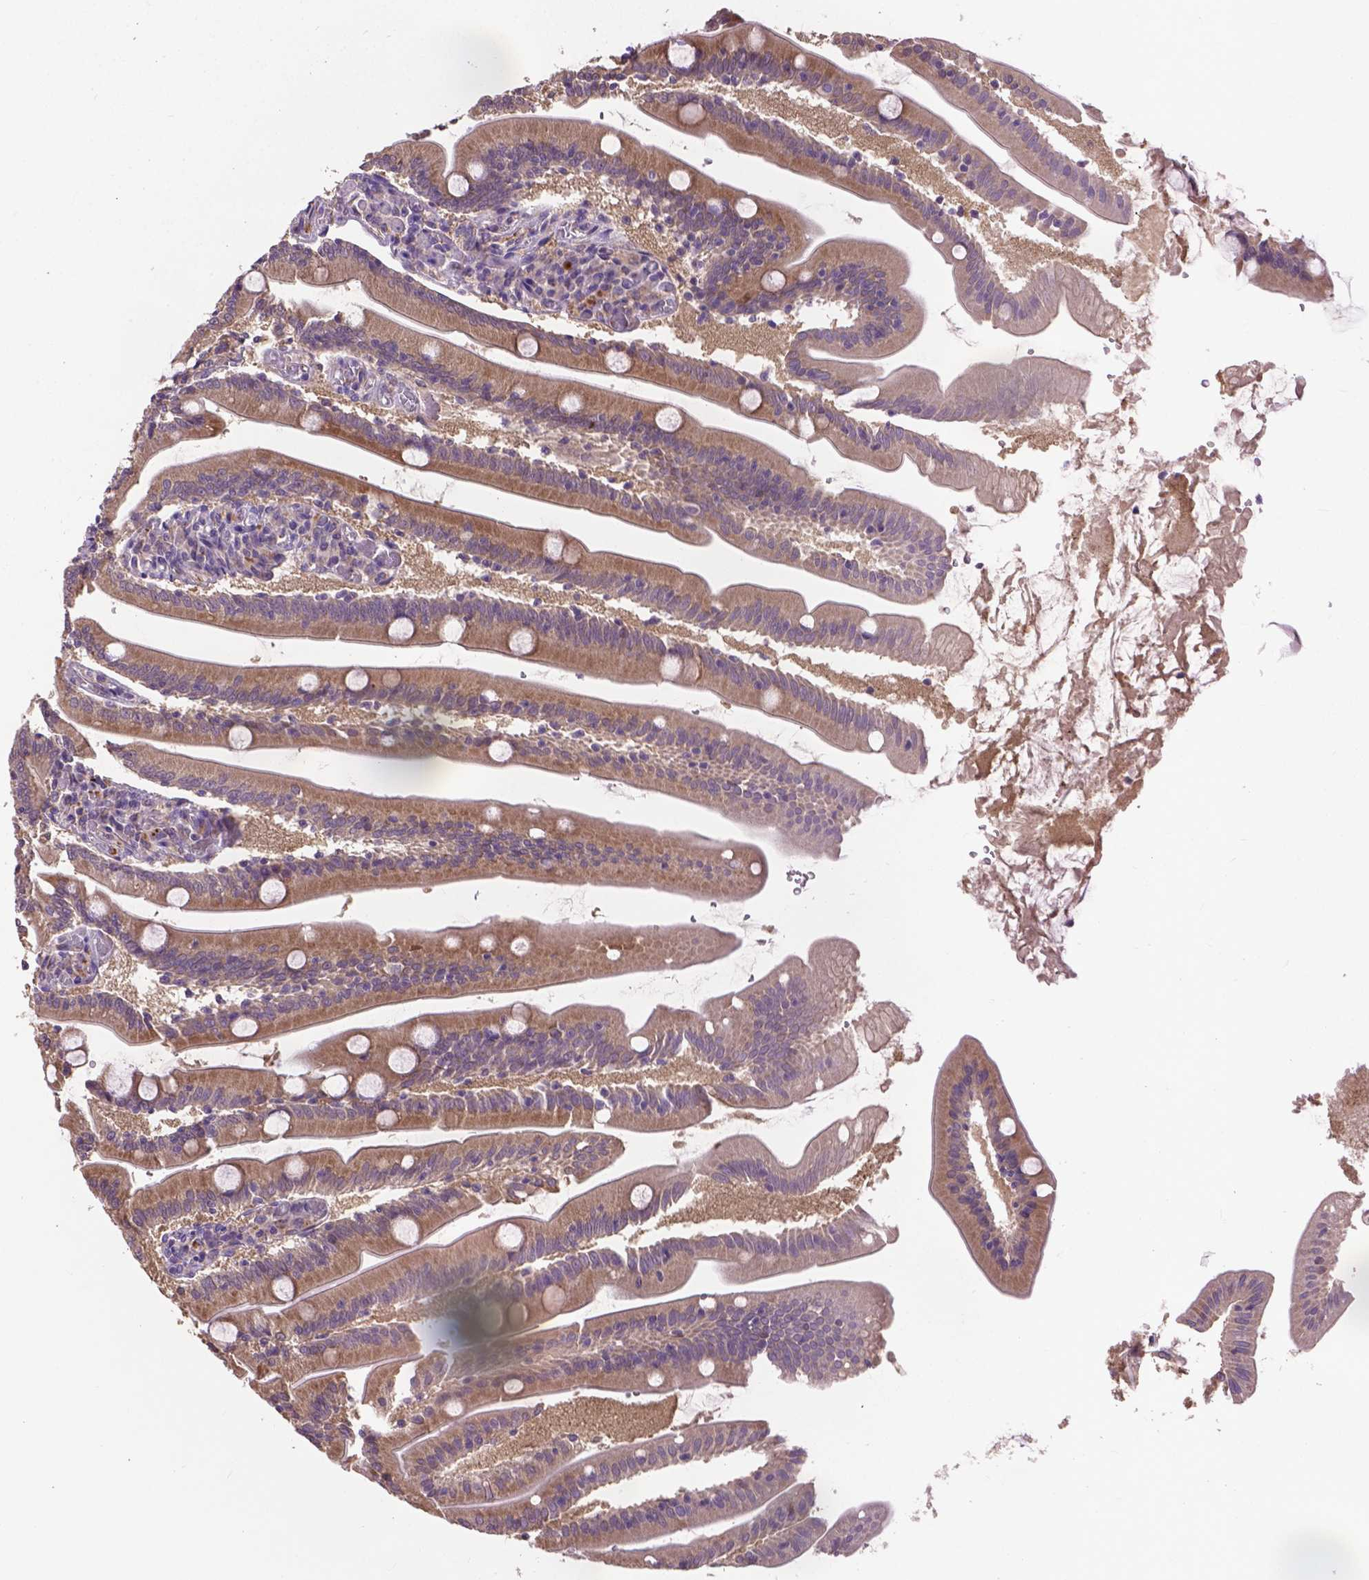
{"staining": {"intensity": "moderate", "quantity": ">75%", "location": "cytoplasmic/membranous"}, "tissue": "small intestine", "cell_type": "Glandular cells", "image_type": "normal", "snomed": [{"axis": "morphology", "description": "Normal tissue, NOS"}, {"axis": "topography", "description": "Small intestine"}], "caption": "This photomicrograph exhibits immunohistochemistry staining of normal human small intestine, with medium moderate cytoplasmic/membranous expression in approximately >75% of glandular cells.", "gene": "ZNF337", "patient": {"sex": "male", "age": 37}}